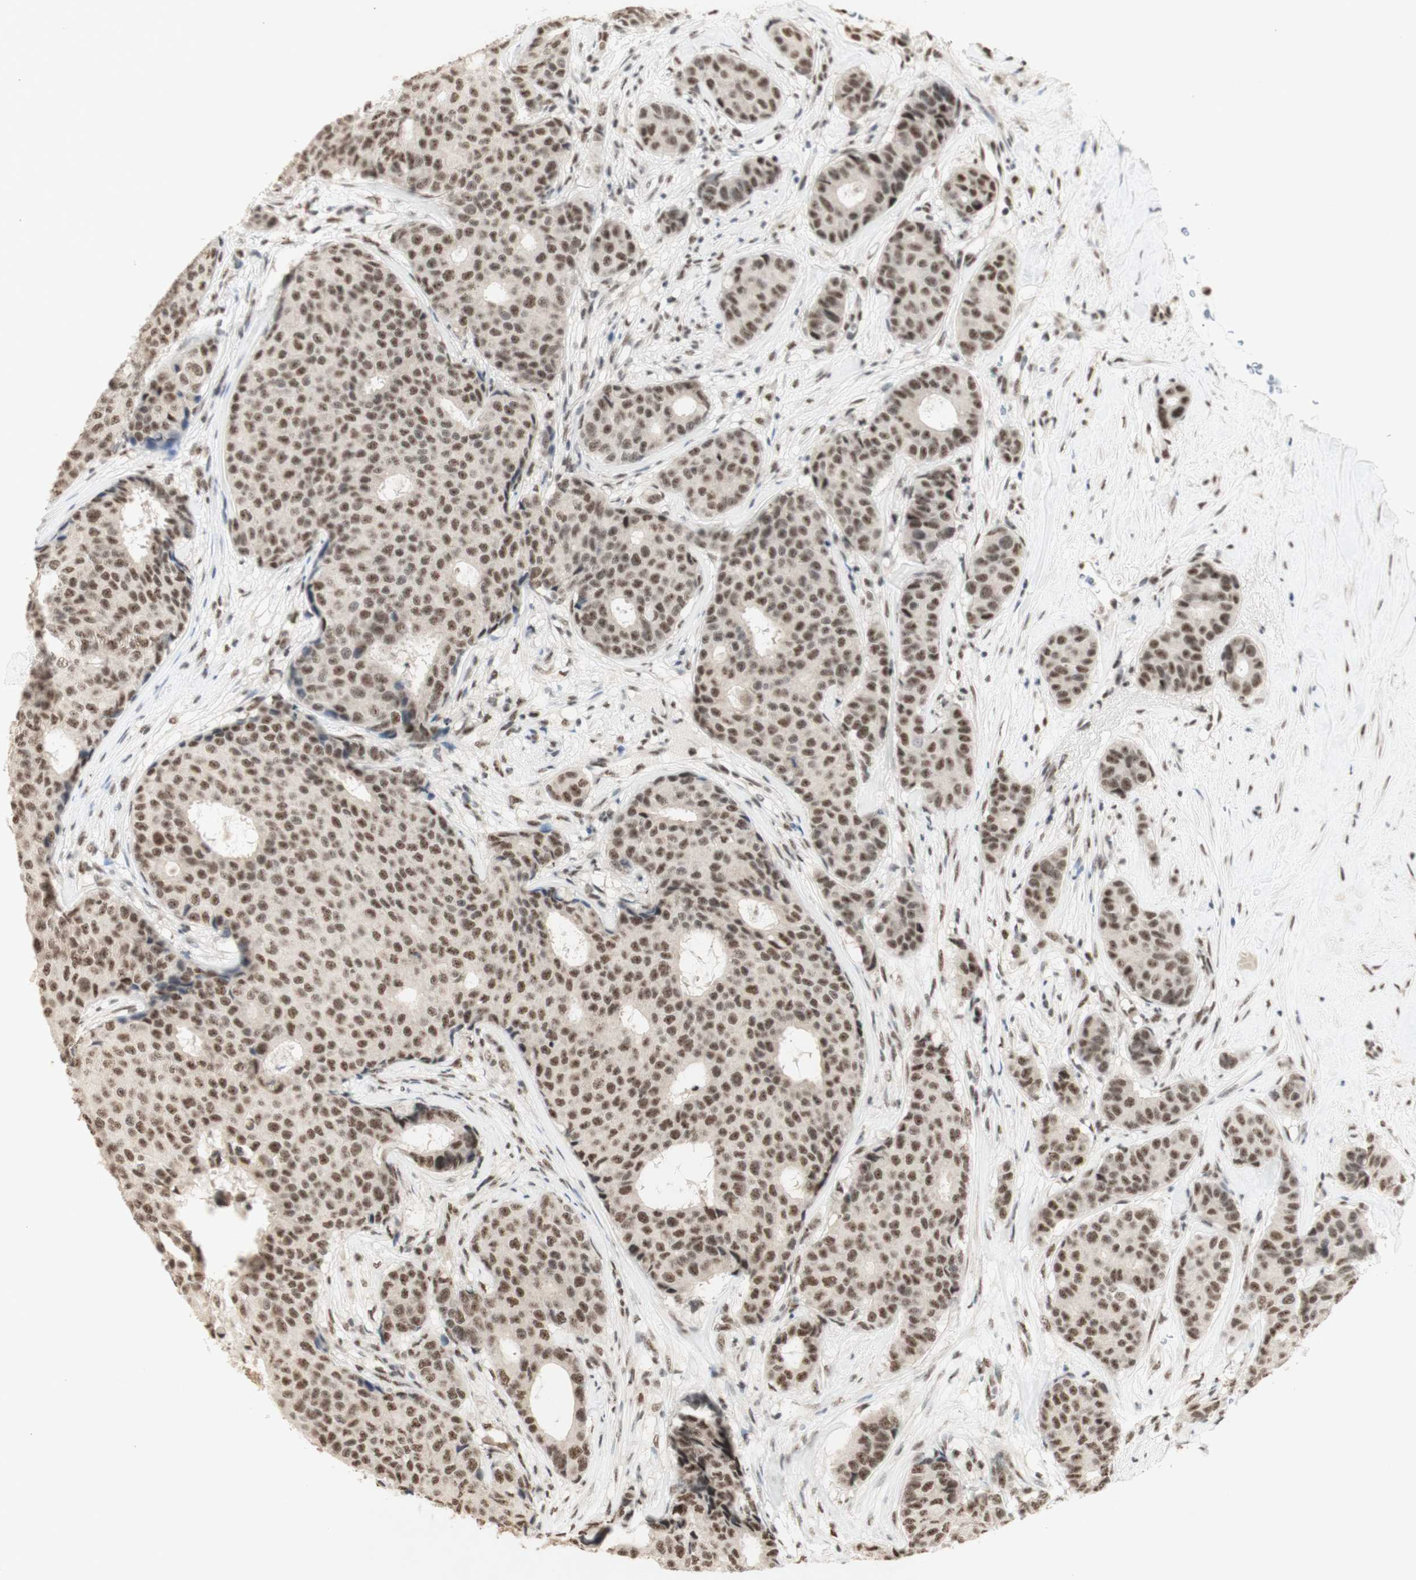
{"staining": {"intensity": "moderate", "quantity": ">75%", "location": "nuclear"}, "tissue": "breast cancer", "cell_type": "Tumor cells", "image_type": "cancer", "snomed": [{"axis": "morphology", "description": "Duct carcinoma"}, {"axis": "topography", "description": "Breast"}], "caption": "Immunohistochemistry (IHC) (DAB (3,3'-diaminobenzidine)) staining of breast invasive ductal carcinoma reveals moderate nuclear protein expression in approximately >75% of tumor cells.", "gene": "SNRPB", "patient": {"sex": "female", "age": 75}}